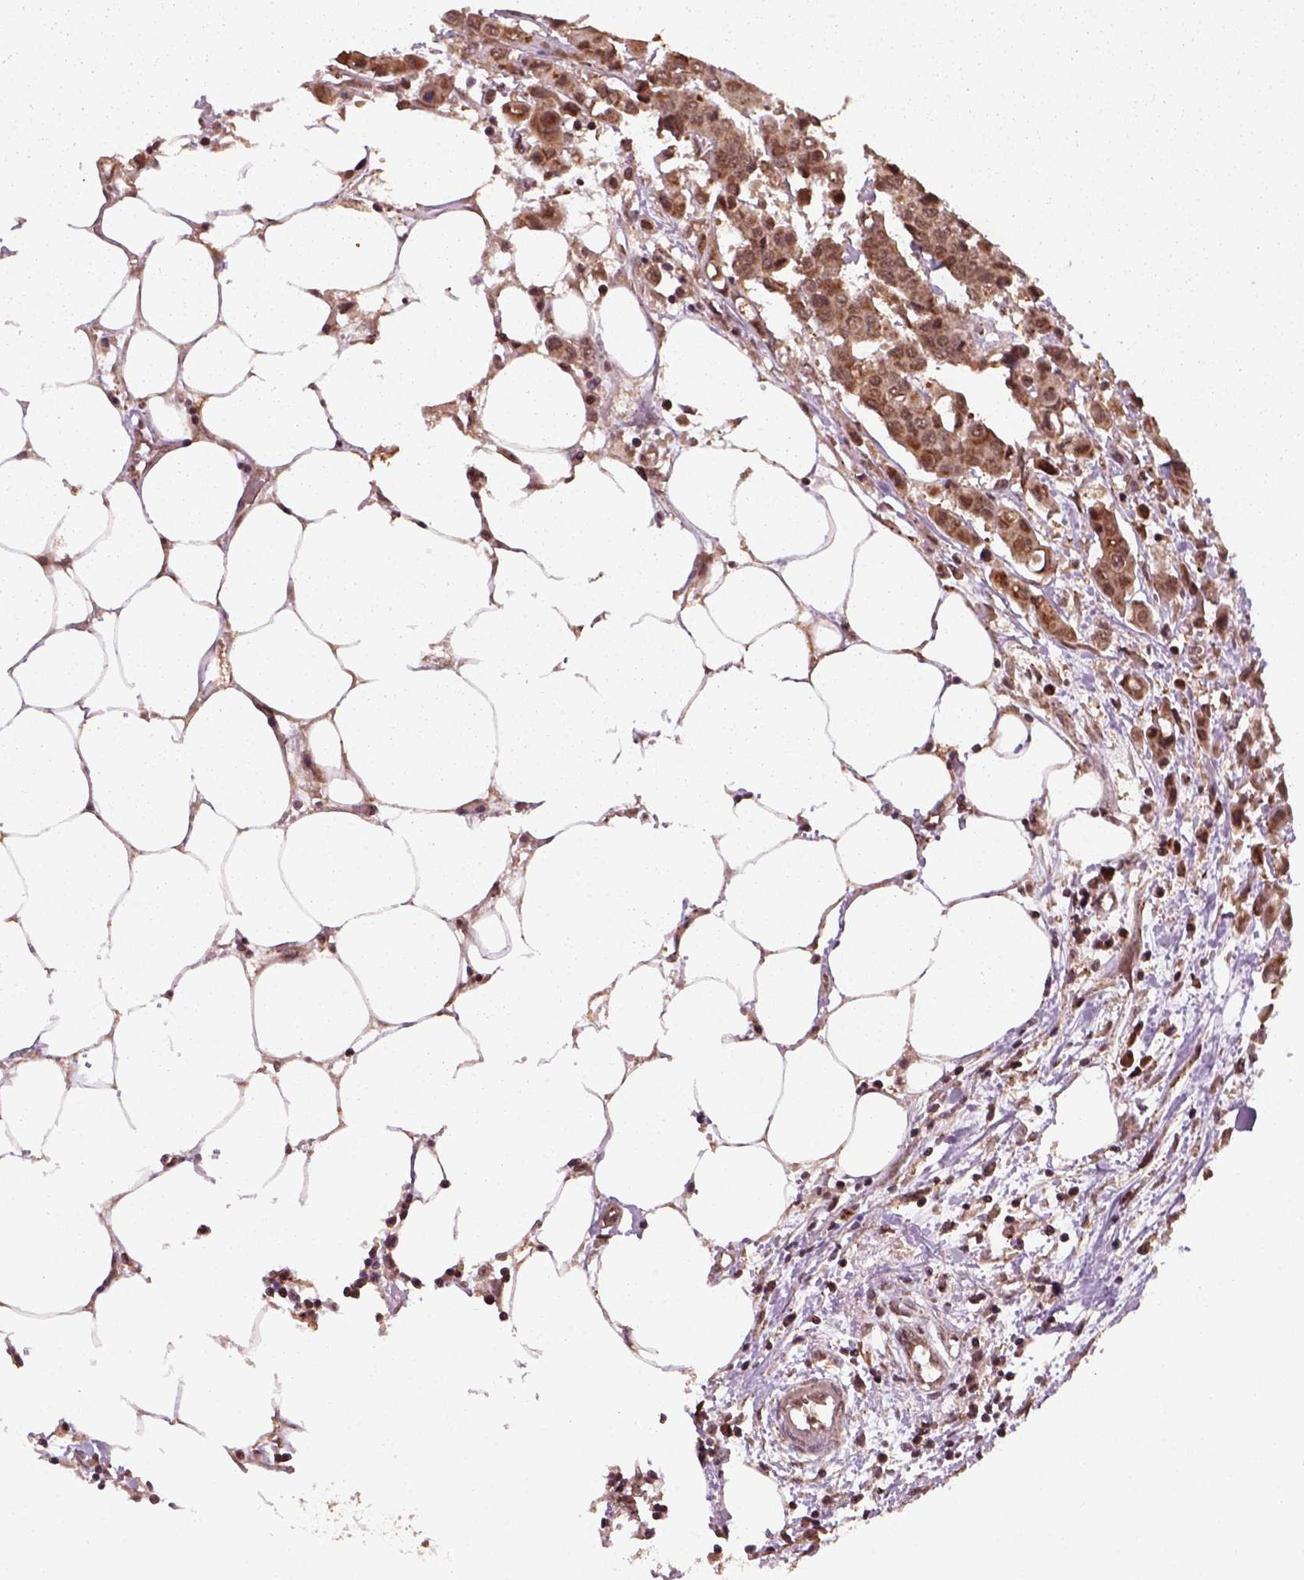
{"staining": {"intensity": "strong", "quantity": ">75%", "location": "cytoplasmic/membranous,nuclear"}, "tissue": "carcinoid", "cell_type": "Tumor cells", "image_type": "cancer", "snomed": [{"axis": "morphology", "description": "Carcinoid, malignant, NOS"}, {"axis": "topography", "description": "Colon"}], "caption": "This is an image of immunohistochemistry (IHC) staining of carcinoid (malignant), which shows strong positivity in the cytoplasmic/membranous and nuclear of tumor cells.", "gene": "NUDT9", "patient": {"sex": "male", "age": 81}}